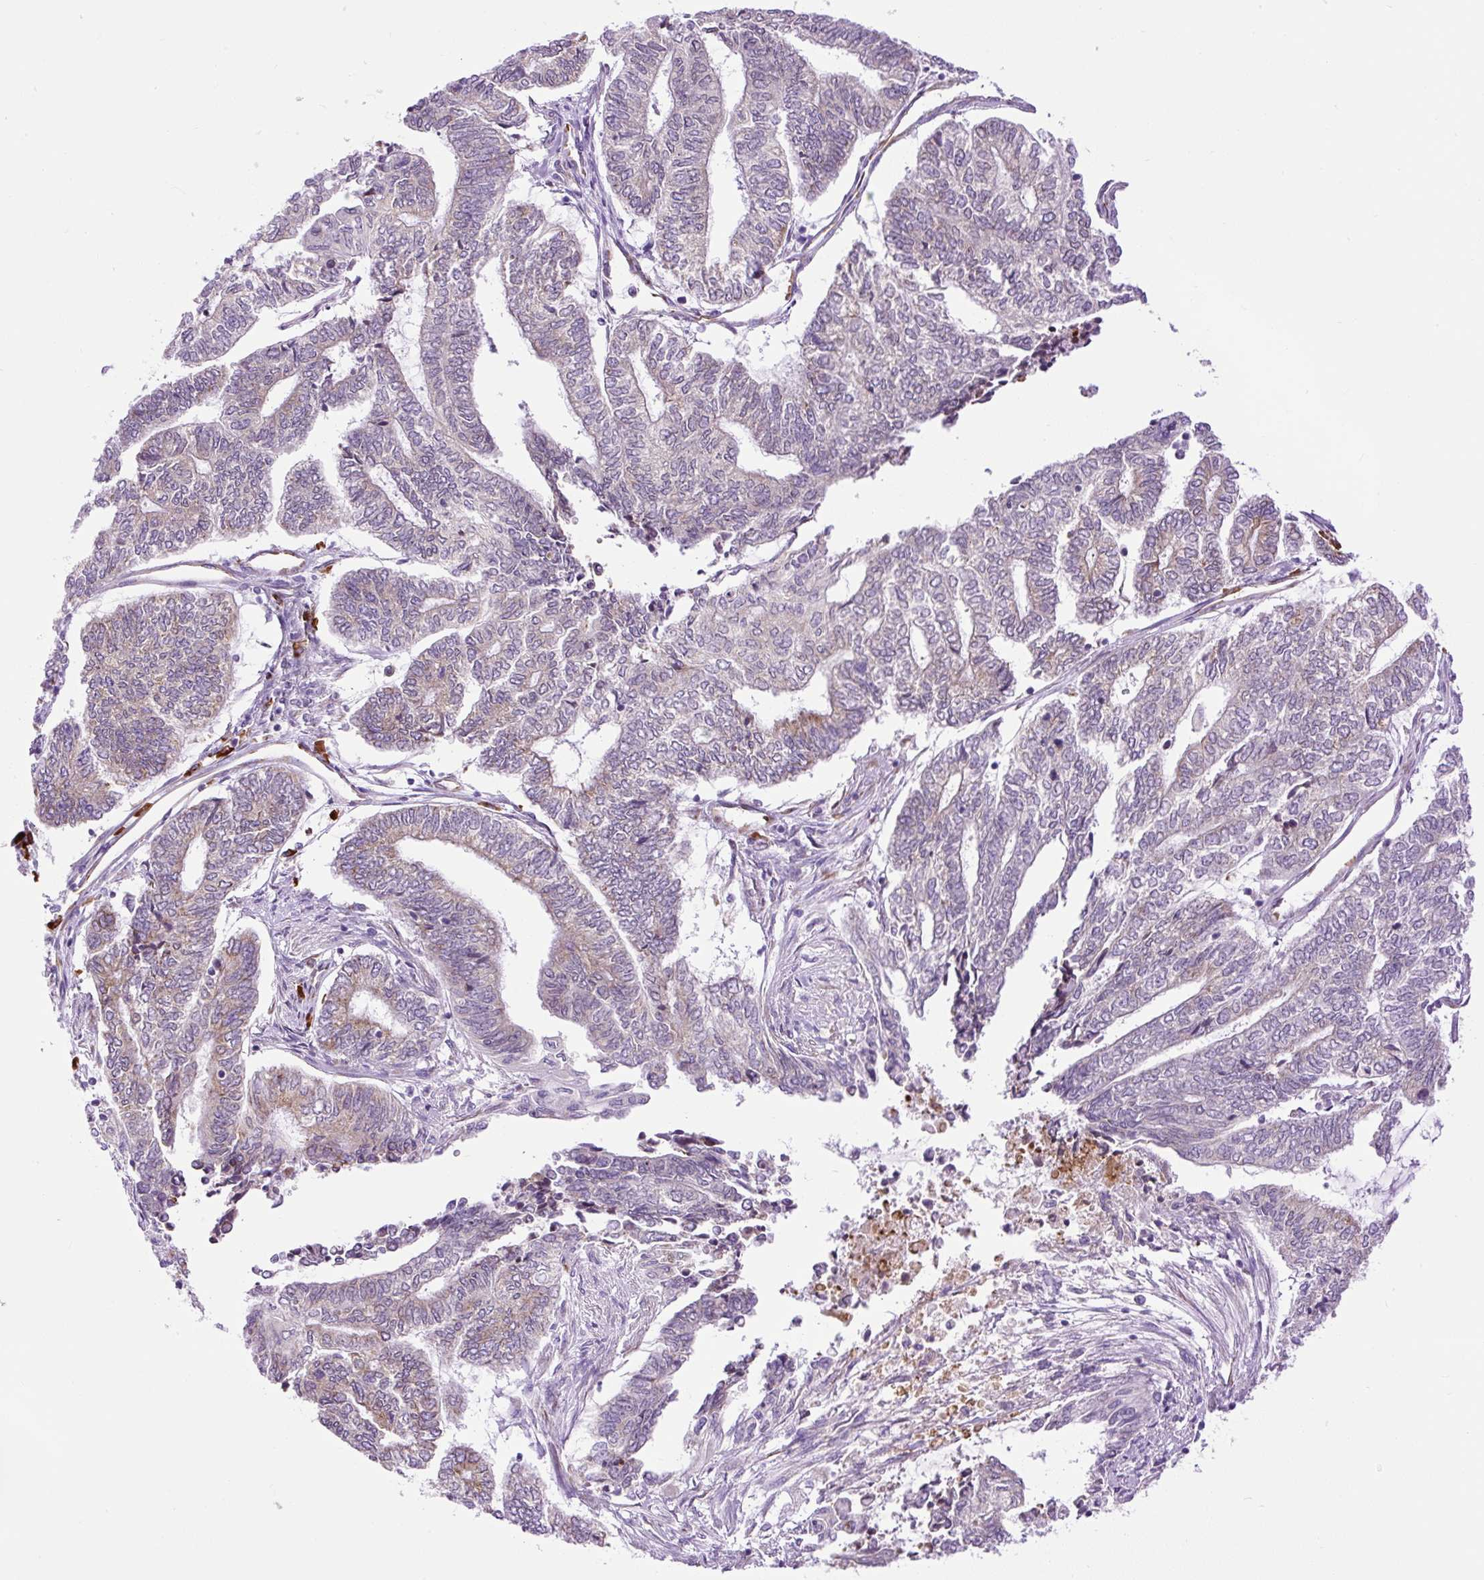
{"staining": {"intensity": "moderate", "quantity": "<25%", "location": "cytoplasmic/membranous"}, "tissue": "endometrial cancer", "cell_type": "Tumor cells", "image_type": "cancer", "snomed": [{"axis": "morphology", "description": "Adenocarcinoma, NOS"}, {"axis": "topography", "description": "Uterus"}, {"axis": "topography", "description": "Endometrium"}], "caption": "Protein staining of endometrial cancer tissue shows moderate cytoplasmic/membranous expression in about <25% of tumor cells.", "gene": "DDOST", "patient": {"sex": "female", "age": 70}}